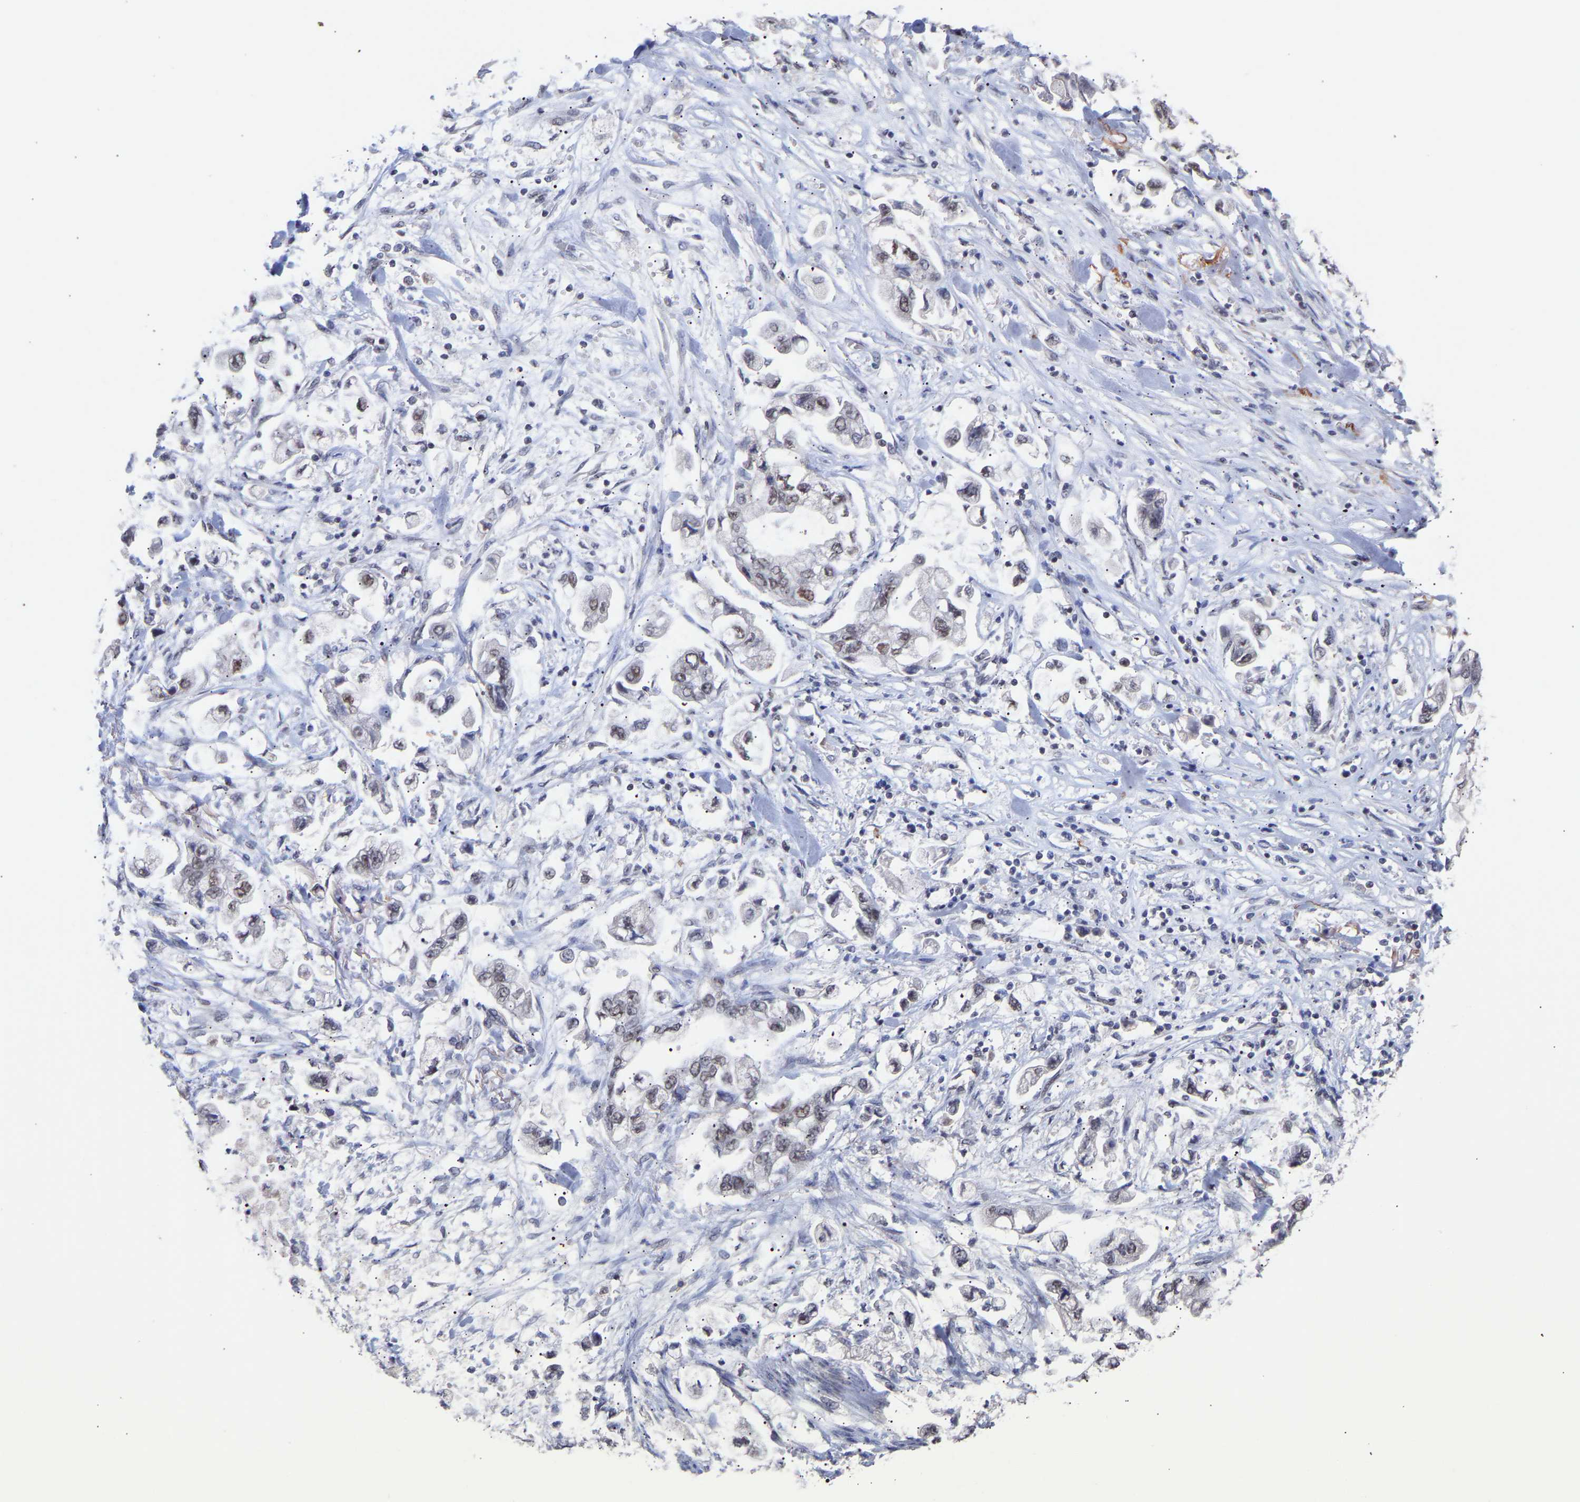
{"staining": {"intensity": "negative", "quantity": "none", "location": "none"}, "tissue": "stomach cancer", "cell_type": "Tumor cells", "image_type": "cancer", "snomed": [{"axis": "morphology", "description": "Normal tissue, NOS"}, {"axis": "morphology", "description": "Adenocarcinoma, NOS"}, {"axis": "topography", "description": "Stomach"}], "caption": "This is a photomicrograph of immunohistochemistry staining of adenocarcinoma (stomach), which shows no positivity in tumor cells. The staining was performed using DAB to visualize the protein expression in brown, while the nuclei were stained in blue with hematoxylin (Magnification: 20x).", "gene": "RBM15", "patient": {"sex": "male", "age": 62}}